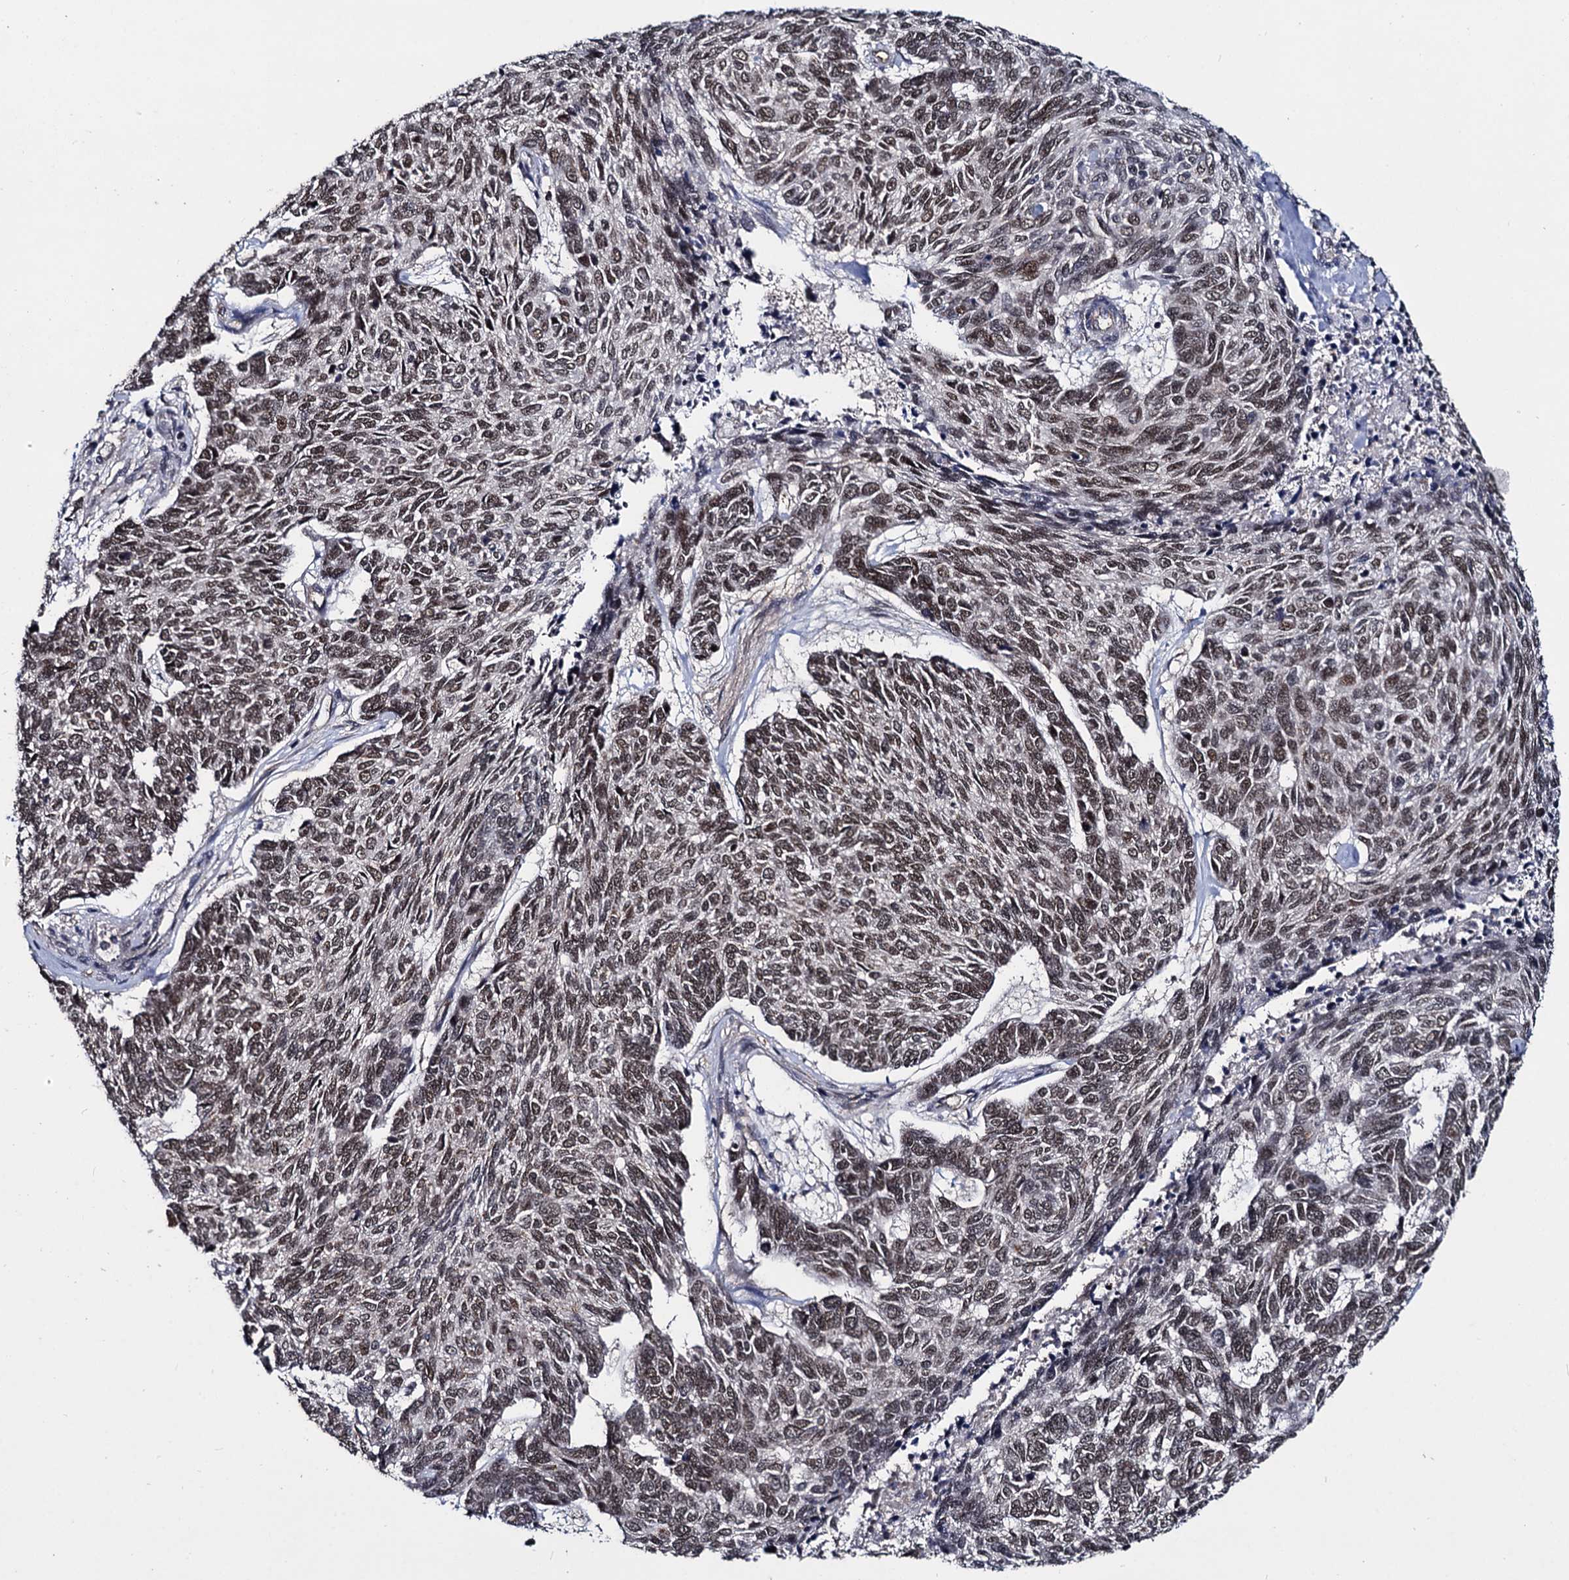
{"staining": {"intensity": "strong", "quantity": ">75%", "location": "nuclear"}, "tissue": "skin cancer", "cell_type": "Tumor cells", "image_type": "cancer", "snomed": [{"axis": "morphology", "description": "Basal cell carcinoma"}, {"axis": "topography", "description": "Skin"}], "caption": "Immunohistochemical staining of human skin cancer demonstrates strong nuclear protein positivity in approximately >75% of tumor cells.", "gene": "GALNT11", "patient": {"sex": "female", "age": 65}}